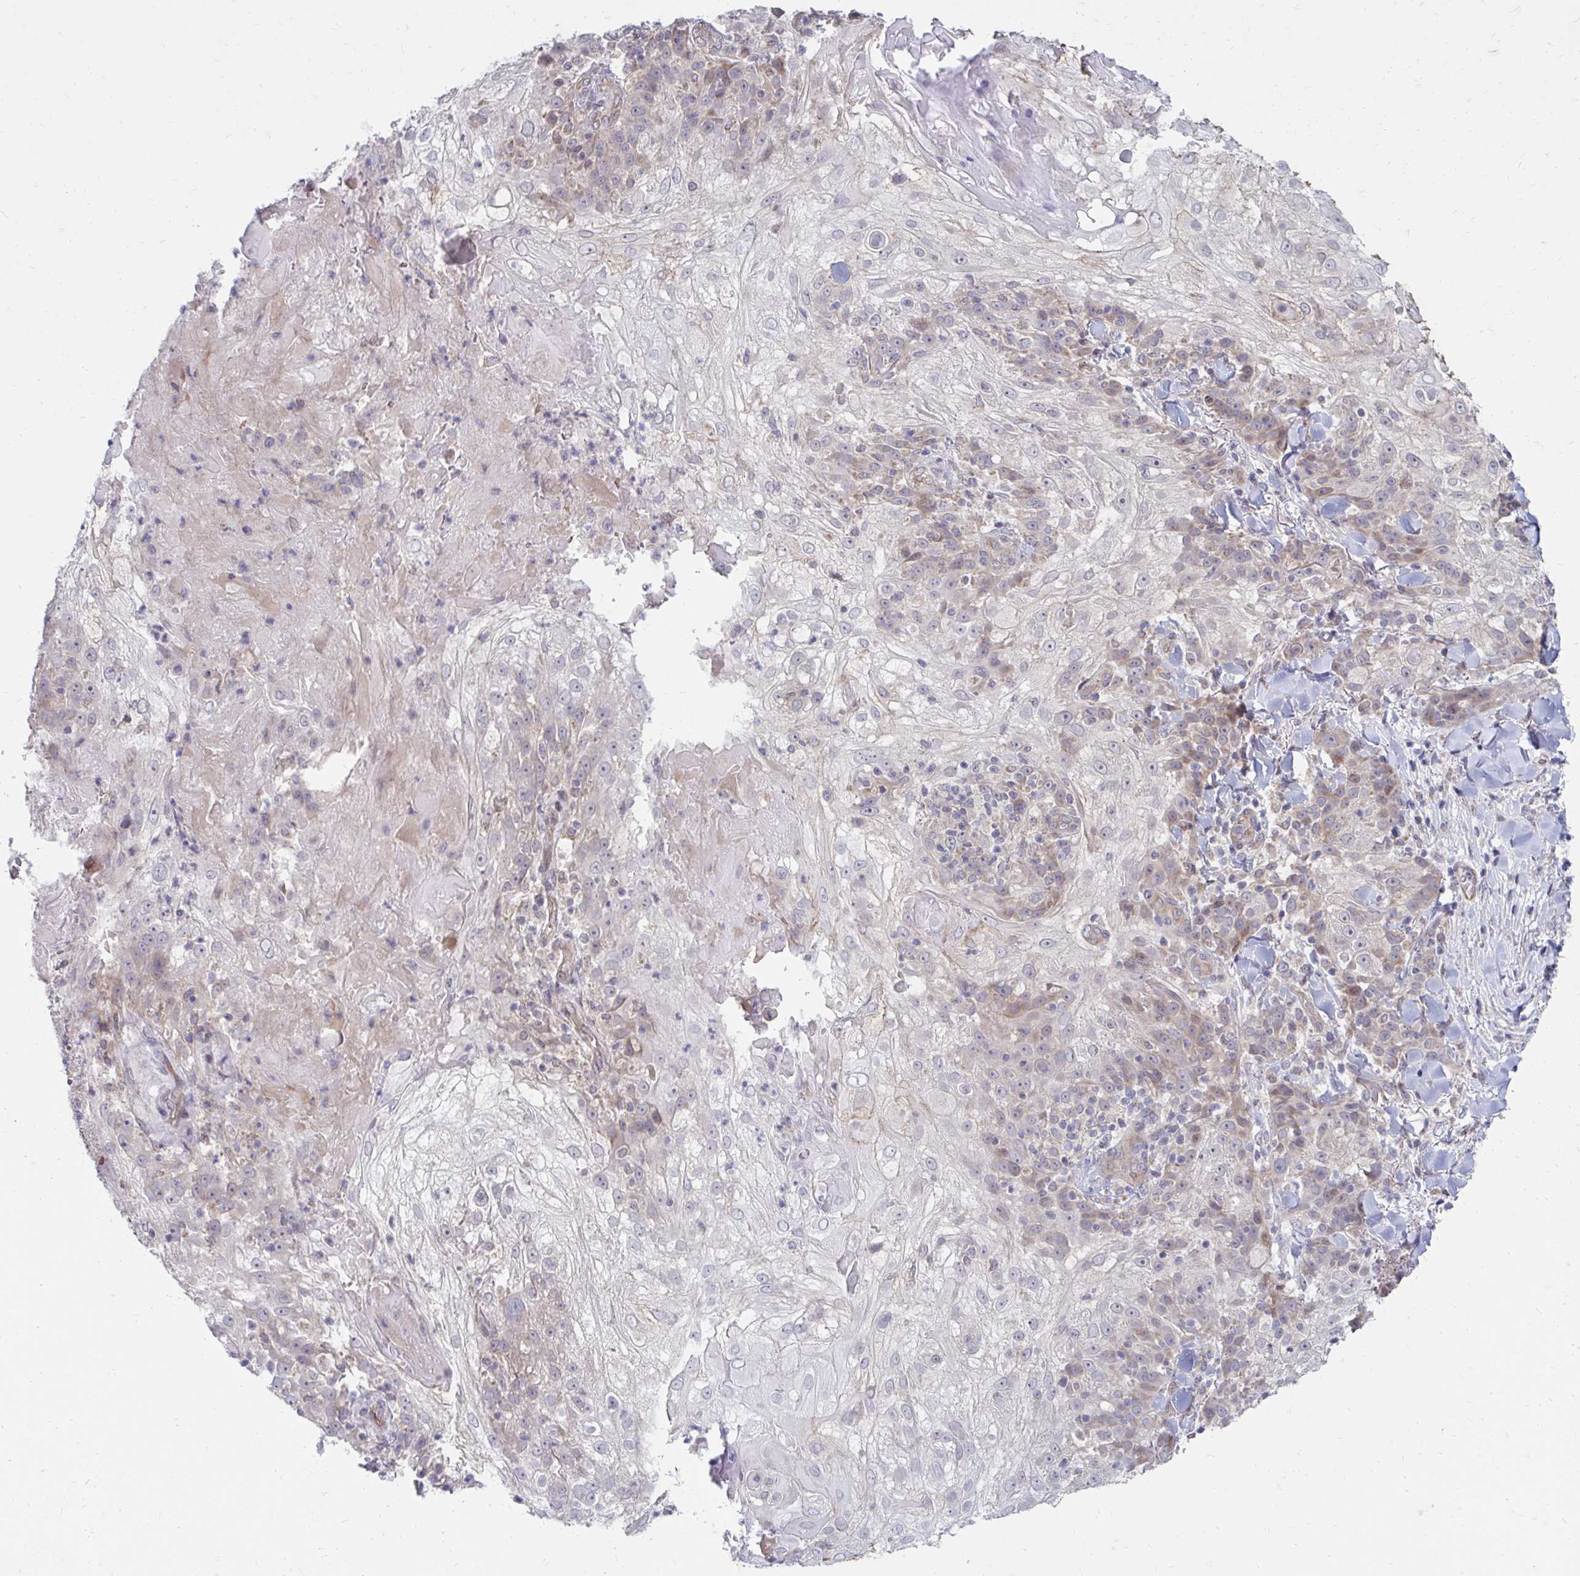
{"staining": {"intensity": "weak", "quantity": "<25%", "location": "cytoplasmic/membranous"}, "tissue": "skin cancer", "cell_type": "Tumor cells", "image_type": "cancer", "snomed": [{"axis": "morphology", "description": "Normal tissue, NOS"}, {"axis": "morphology", "description": "Squamous cell carcinoma, NOS"}, {"axis": "topography", "description": "Skin"}], "caption": "The histopathology image displays no staining of tumor cells in skin cancer (squamous cell carcinoma). (Immunohistochemistry, brightfield microscopy, high magnification).", "gene": "ITPR2", "patient": {"sex": "female", "age": 83}}